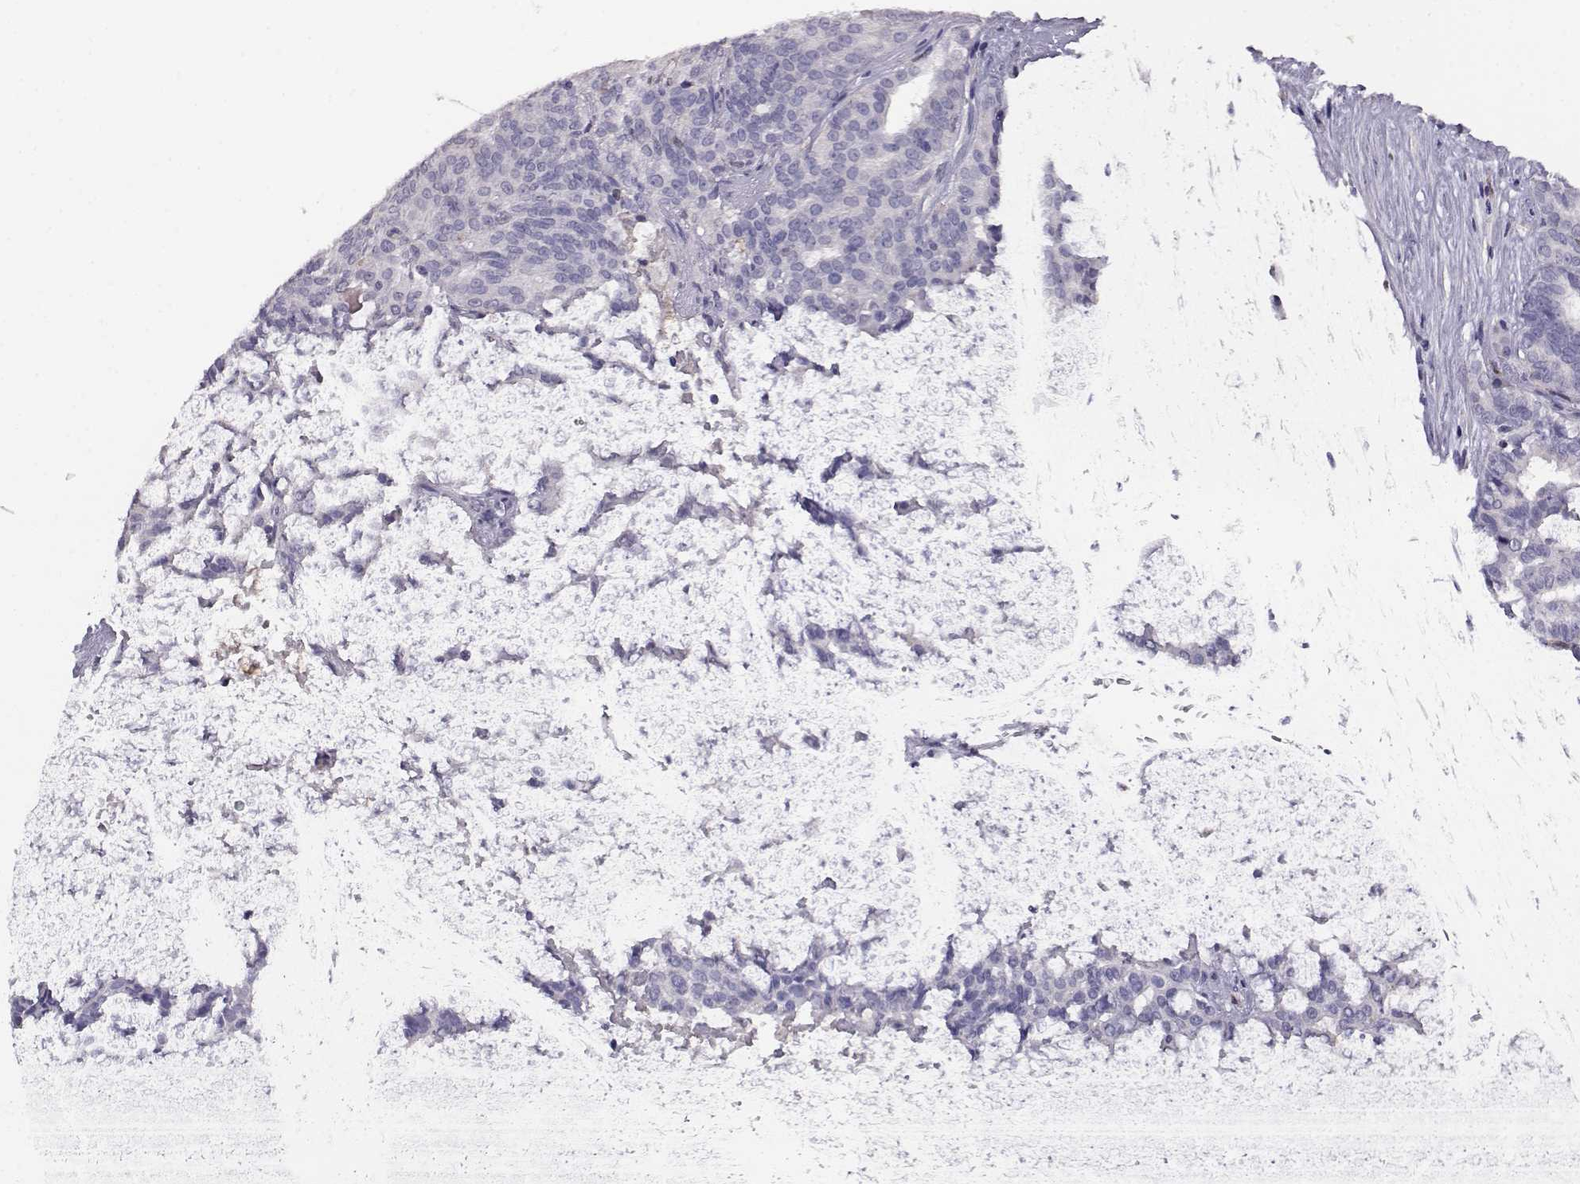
{"staining": {"intensity": "negative", "quantity": "none", "location": "none"}, "tissue": "liver cancer", "cell_type": "Tumor cells", "image_type": "cancer", "snomed": [{"axis": "morphology", "description": "Cholangiocarcinoma"}, {"axis": "topography", "description": "Liver"}], "caption": "Liver cholangiocarcinoma was stained to show a protein in brown. There is no significant staining in tumor cells.", "gene": "AKR1B1", "patient": {"sex": "female", "age": 47}}